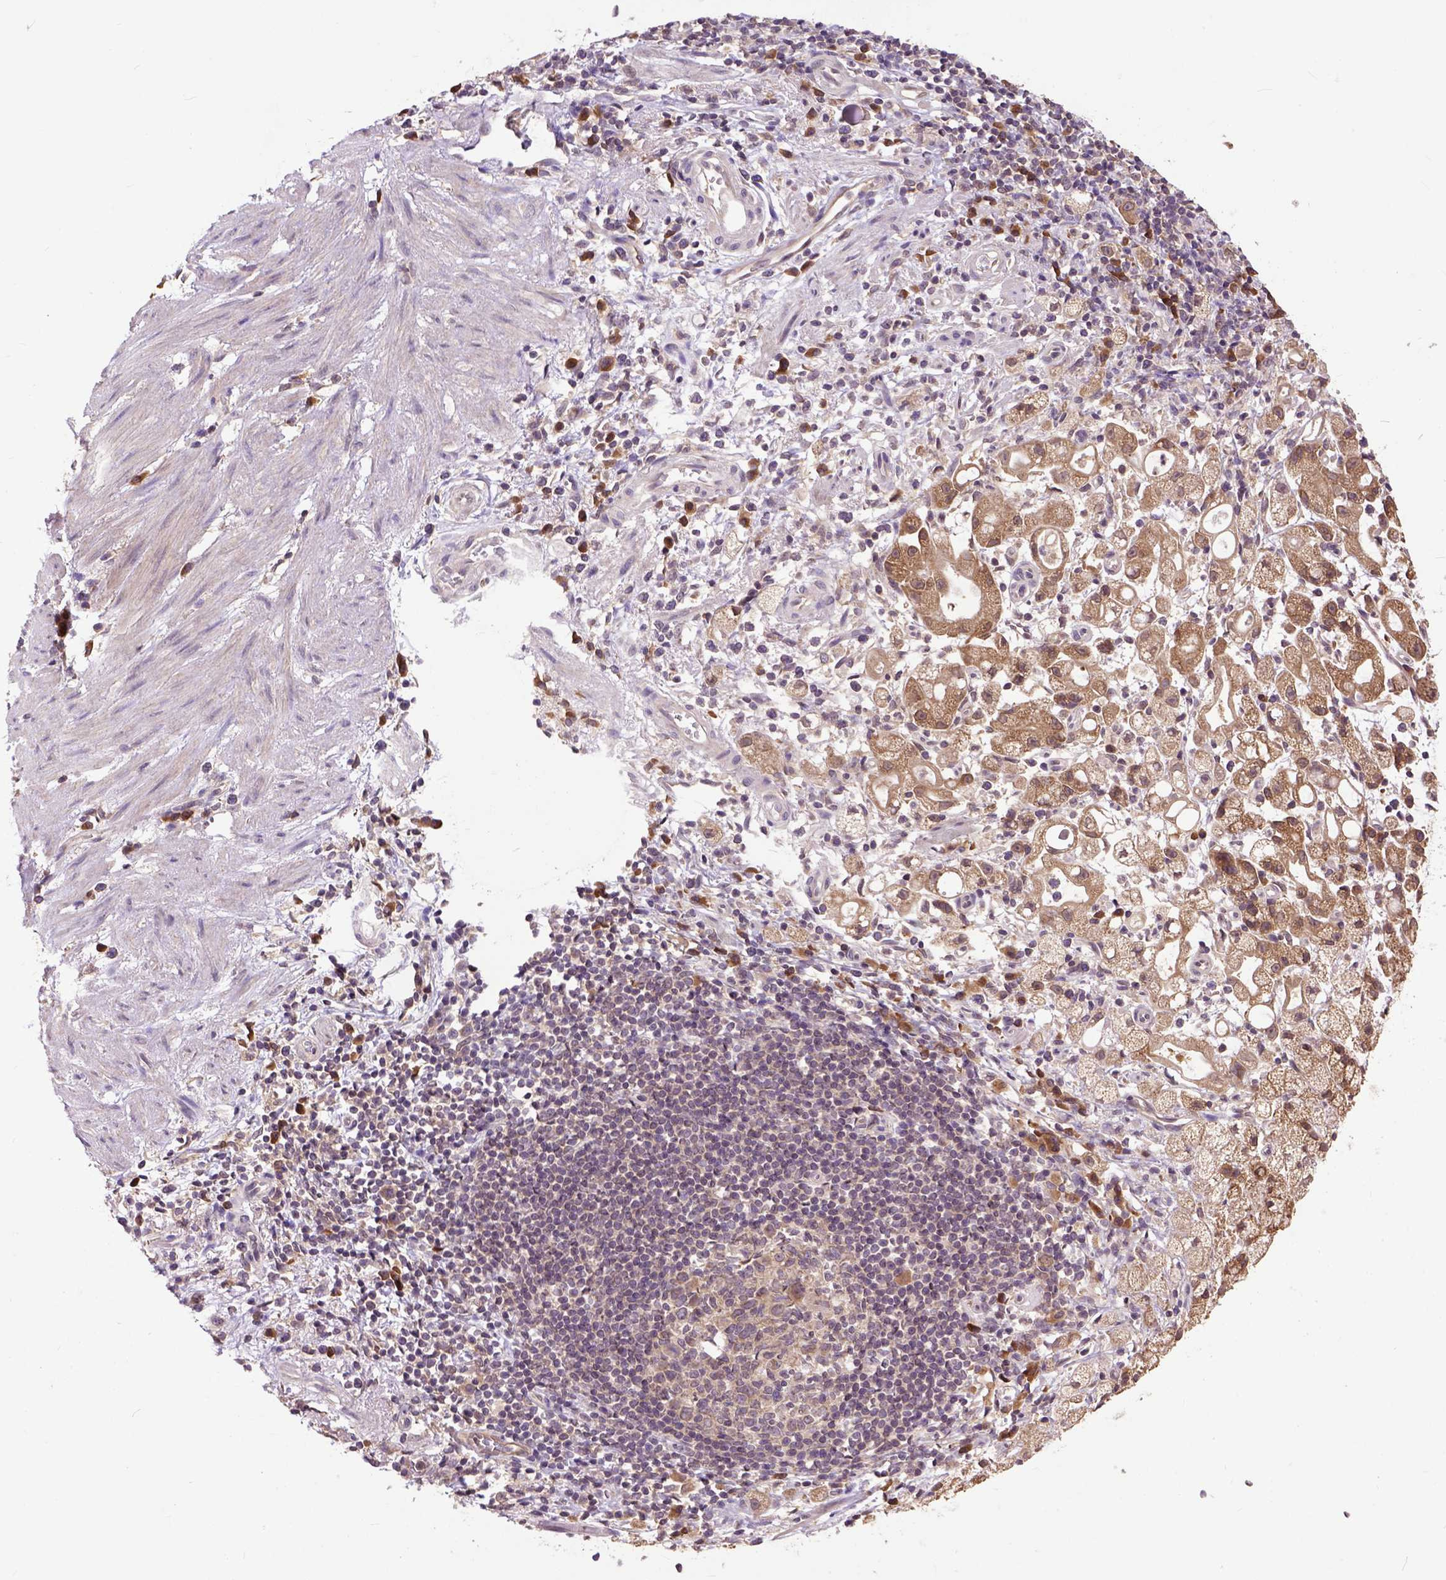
{"staining": {"intensity": "moderate", "quantity": ">75%", "location": "cytoplasmic/membranous"}, "tissue": "stomach cancer", "cell_type": "Tumor cells", "image_type": "cancer", "snomed": [{"axis": "morphology", "description": "Adenocarcinoma, NOS"}, {"axis": "topography", "description": "Stomach"}], "caption": "Stomach adenocarcinoma stained with a protein marker reveals moderate staining in tumor cells.", "gene": "ARL1", "patient": {"sex": "male", "age": 58}}